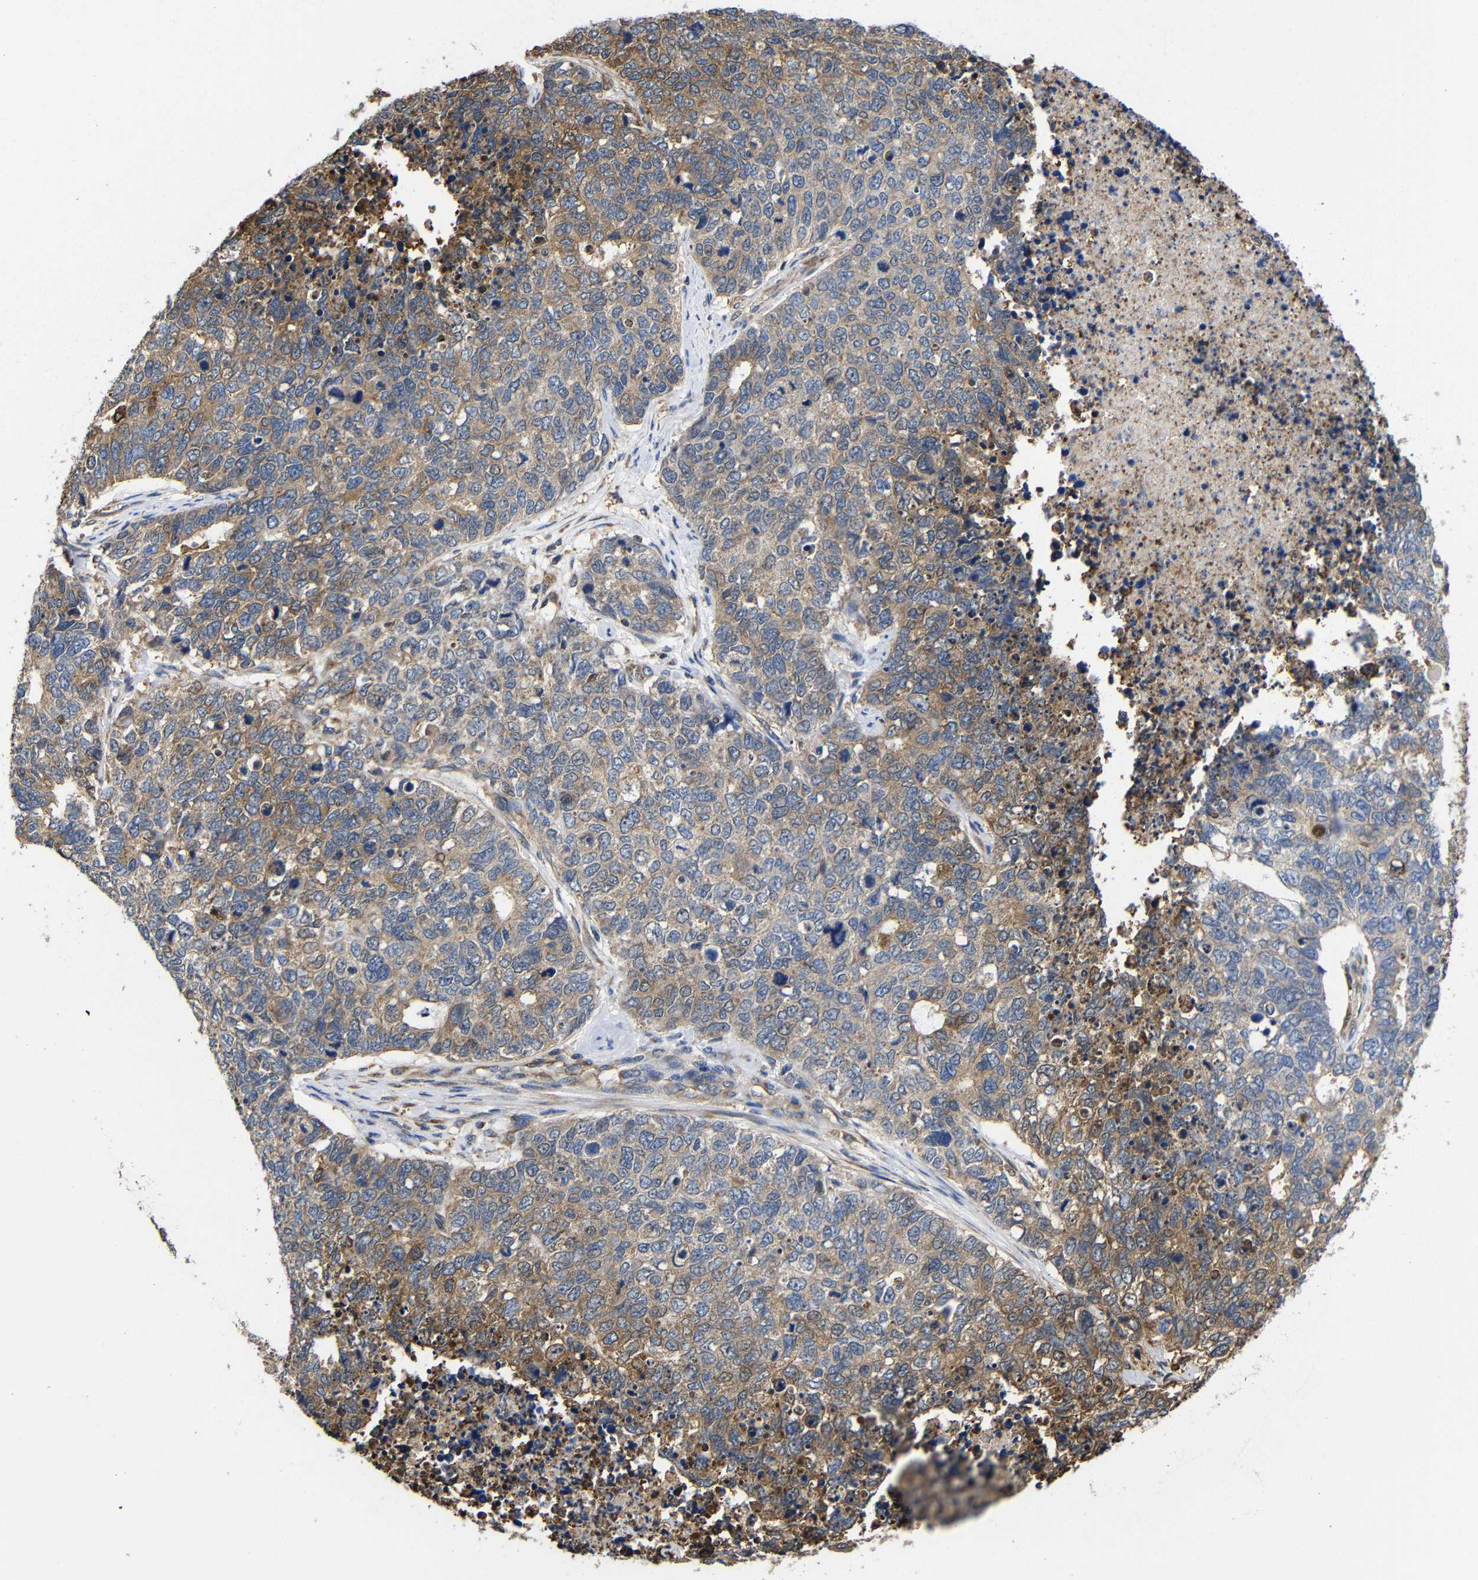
{"staining": {"intensity": "moderate", "quantity": "25%-75%", "location": "cytoplasmic/membranous"}, "tissue": "cervical cancer", "cell_type": "Tumor cells", "image_type": "cancer", "snomed": [{"axis": "morphology", "description": "Squamous cell carcinoma, NOS"}, {"axis": "topography", "description": "Cervix"}], "caption": "The photomicrograph shows a brown stain indicating the presence of a protein in the cytoplasmic/membranous of tumor cells in squamous cell carcinoma (cervical).", "gene": "LRRCC1", "patient": {"sex": "female", "age": 63}}